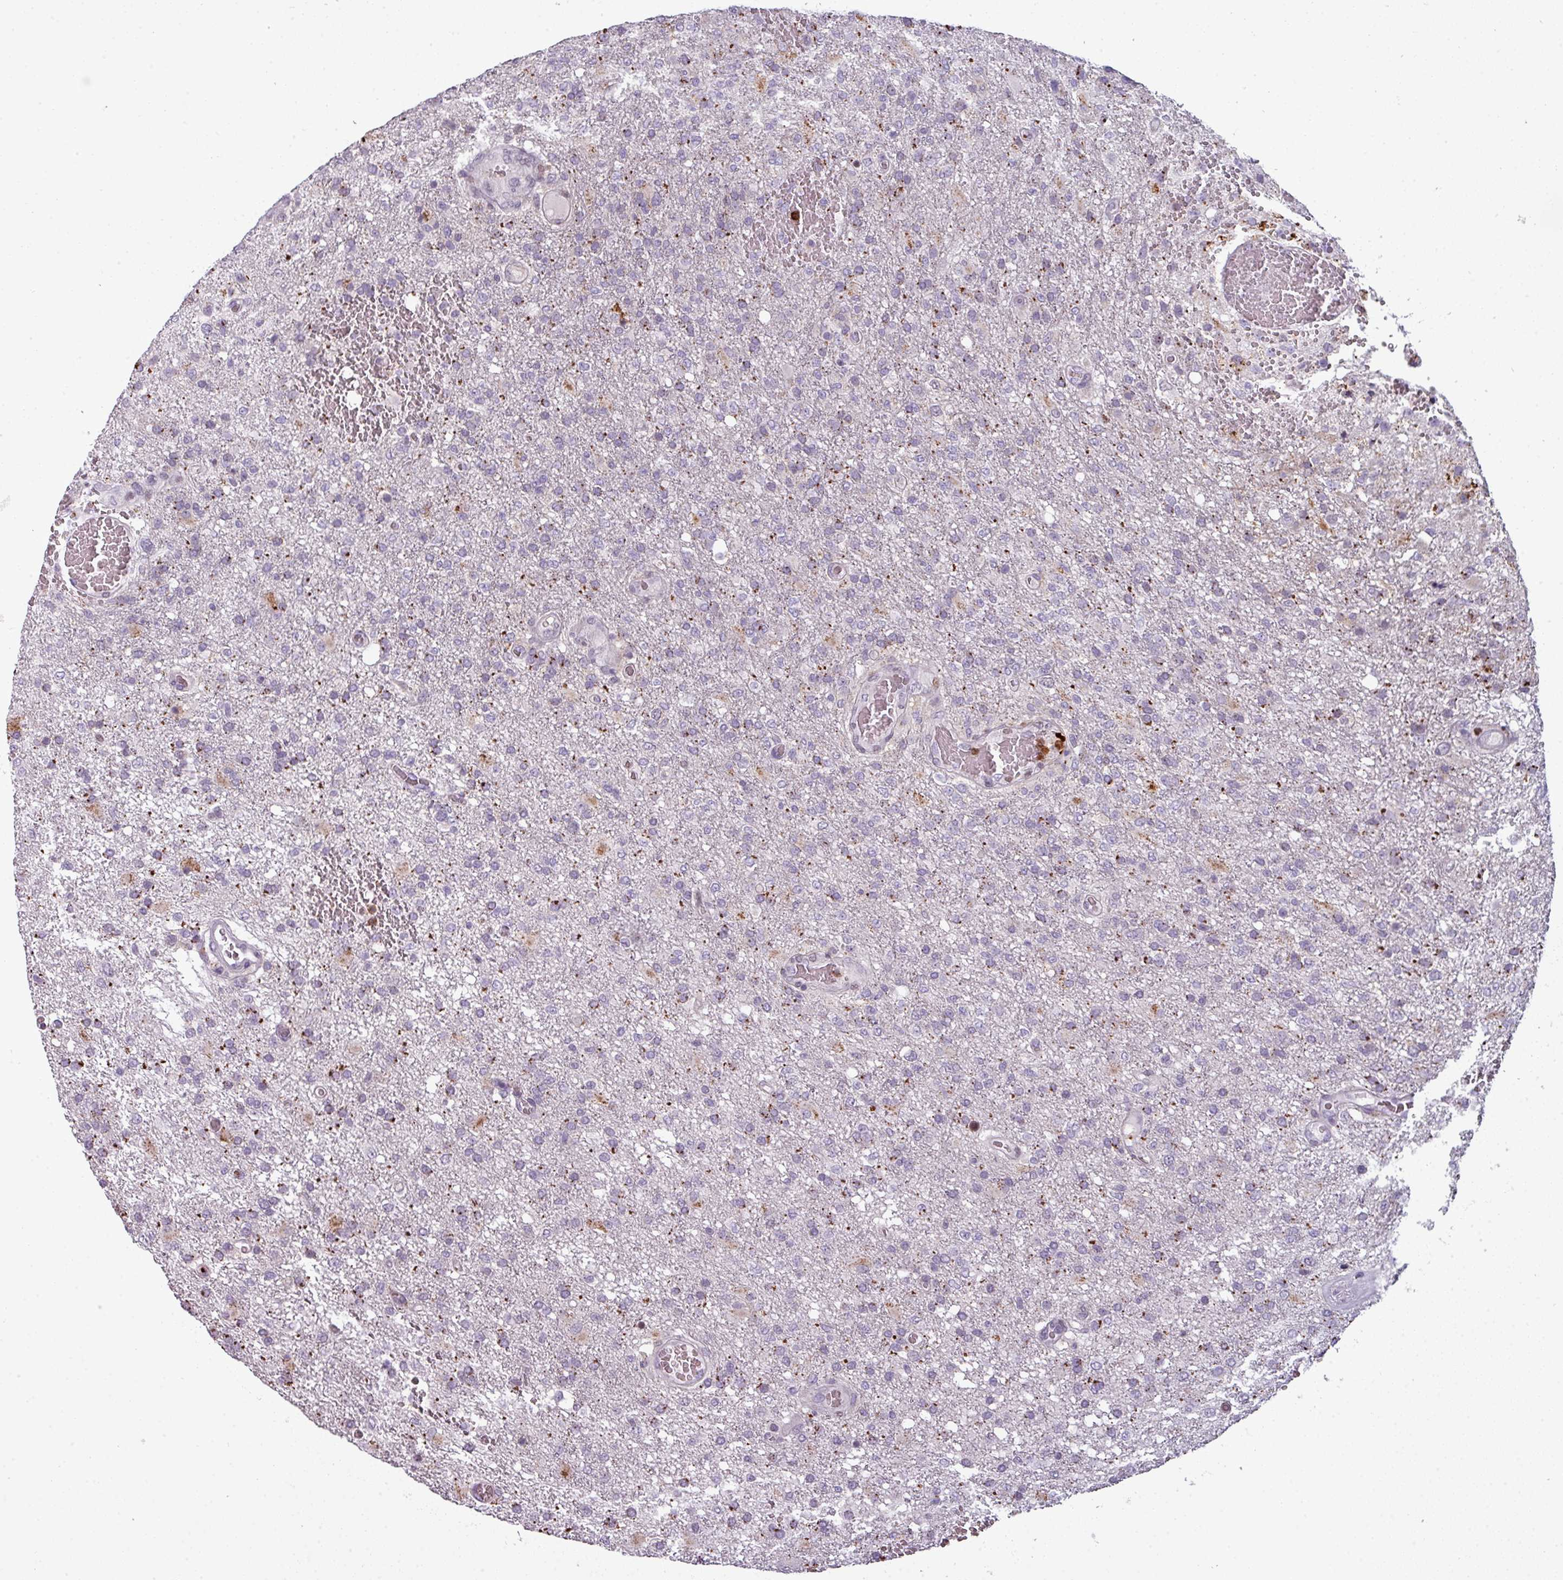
{"staining": {"intensity": "moderate", "quantity": "25%-75%", "location": "cytoplasmic/membranous"}, "tissue": "glioma", "cell_type": "Tumor cells", "image_type": "cancer", "snomed": [{"axis": "morphology", "description": "Glioma, malignant, High grade"}, {"axis": "topography", "description": "Brain"}], "caption": "Human glioma stained with a brown dye demonstrates moderate cytoplasmic/membranous positive staining in about 25%-75% of tumor cells.", "gene": "TMEFF1", "patient": {"sex": "female", "age": 74}}